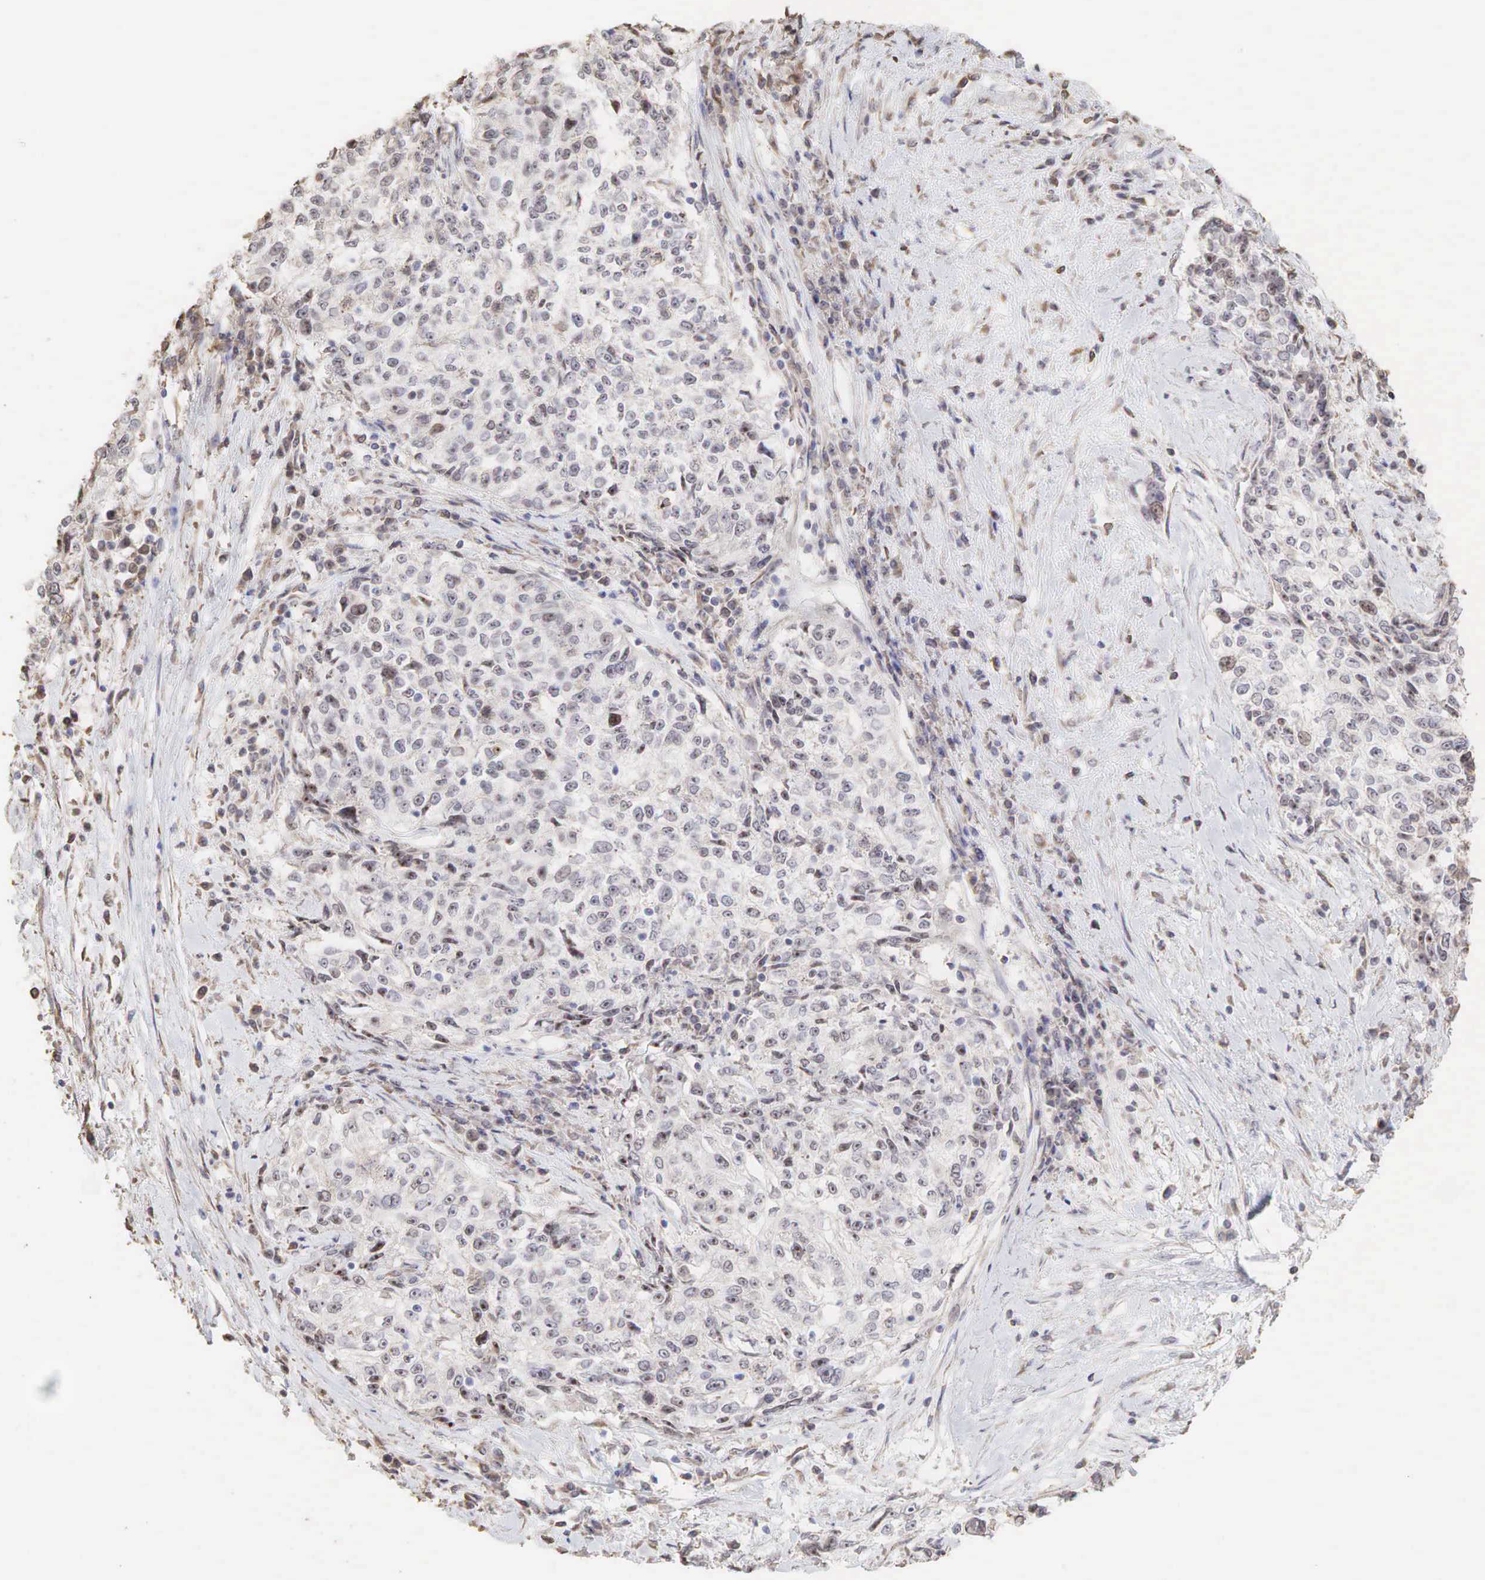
{"staining": {"intensity": "moderate", "quantity": "25%-75%", "location": "cytoplasmic/membranous,nuclear"}, "tissue": "cervical cancer", "cell_type": "Tumor cells", "image_type": "cancer", "snomed": [{"axis": "morphology", "description": "Squamous cell carcinoma, NOS"}, {"axis": "topography", "description": "Cervix"}], "caption": "Protein staining shows moderate cytoplasmic/membranous and nuclear expression in approximately 25%-75% of tumor cells in cervical squamous cell carcinoma.", "gene": "DKC1", "patient": {"sex": "female", "age": 57}}